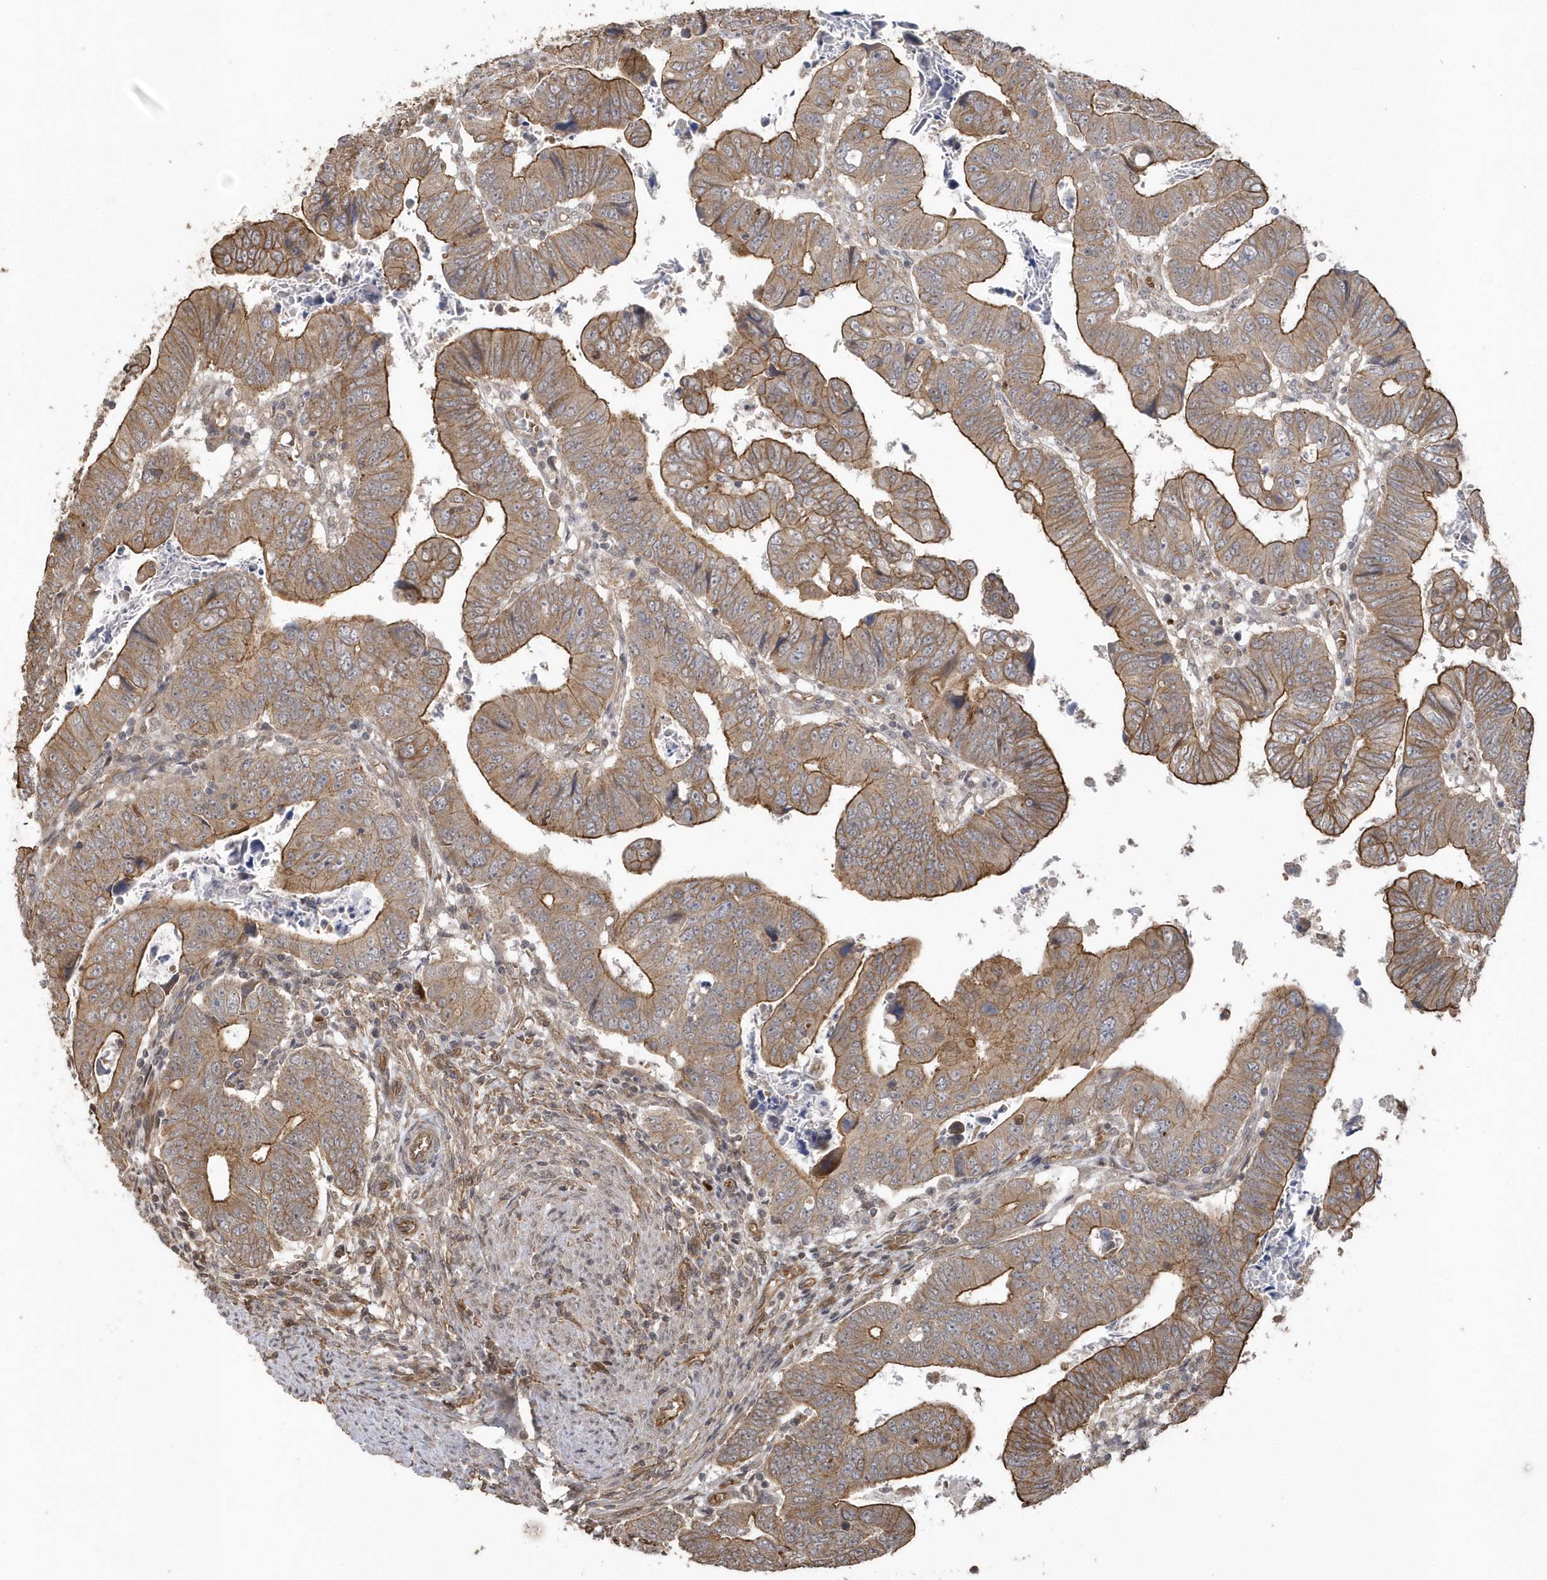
{"staining": {"intensity": "moderate", "quantity": ">75%", "location": "cytoplasmic/membranous"}, "tissue": "colorectal cancer", "cell_type": "Tumor cells", "image_type": "cancer", "snomed": [{"axis": "morphology", "description": "Normal tissue, NOS"}, {"axis": "morphology", "description": "Adenocarcinoma, NOS"}, {"axis": "topography", "description": "Rectum"}], "caption": "Human colorectal cancer (adenocarcinoma) stained with a protein marker shows moderate staining in tumor cells.", "gene": "HERPUD1", "patient": {"sex": "female", "age": 65}}